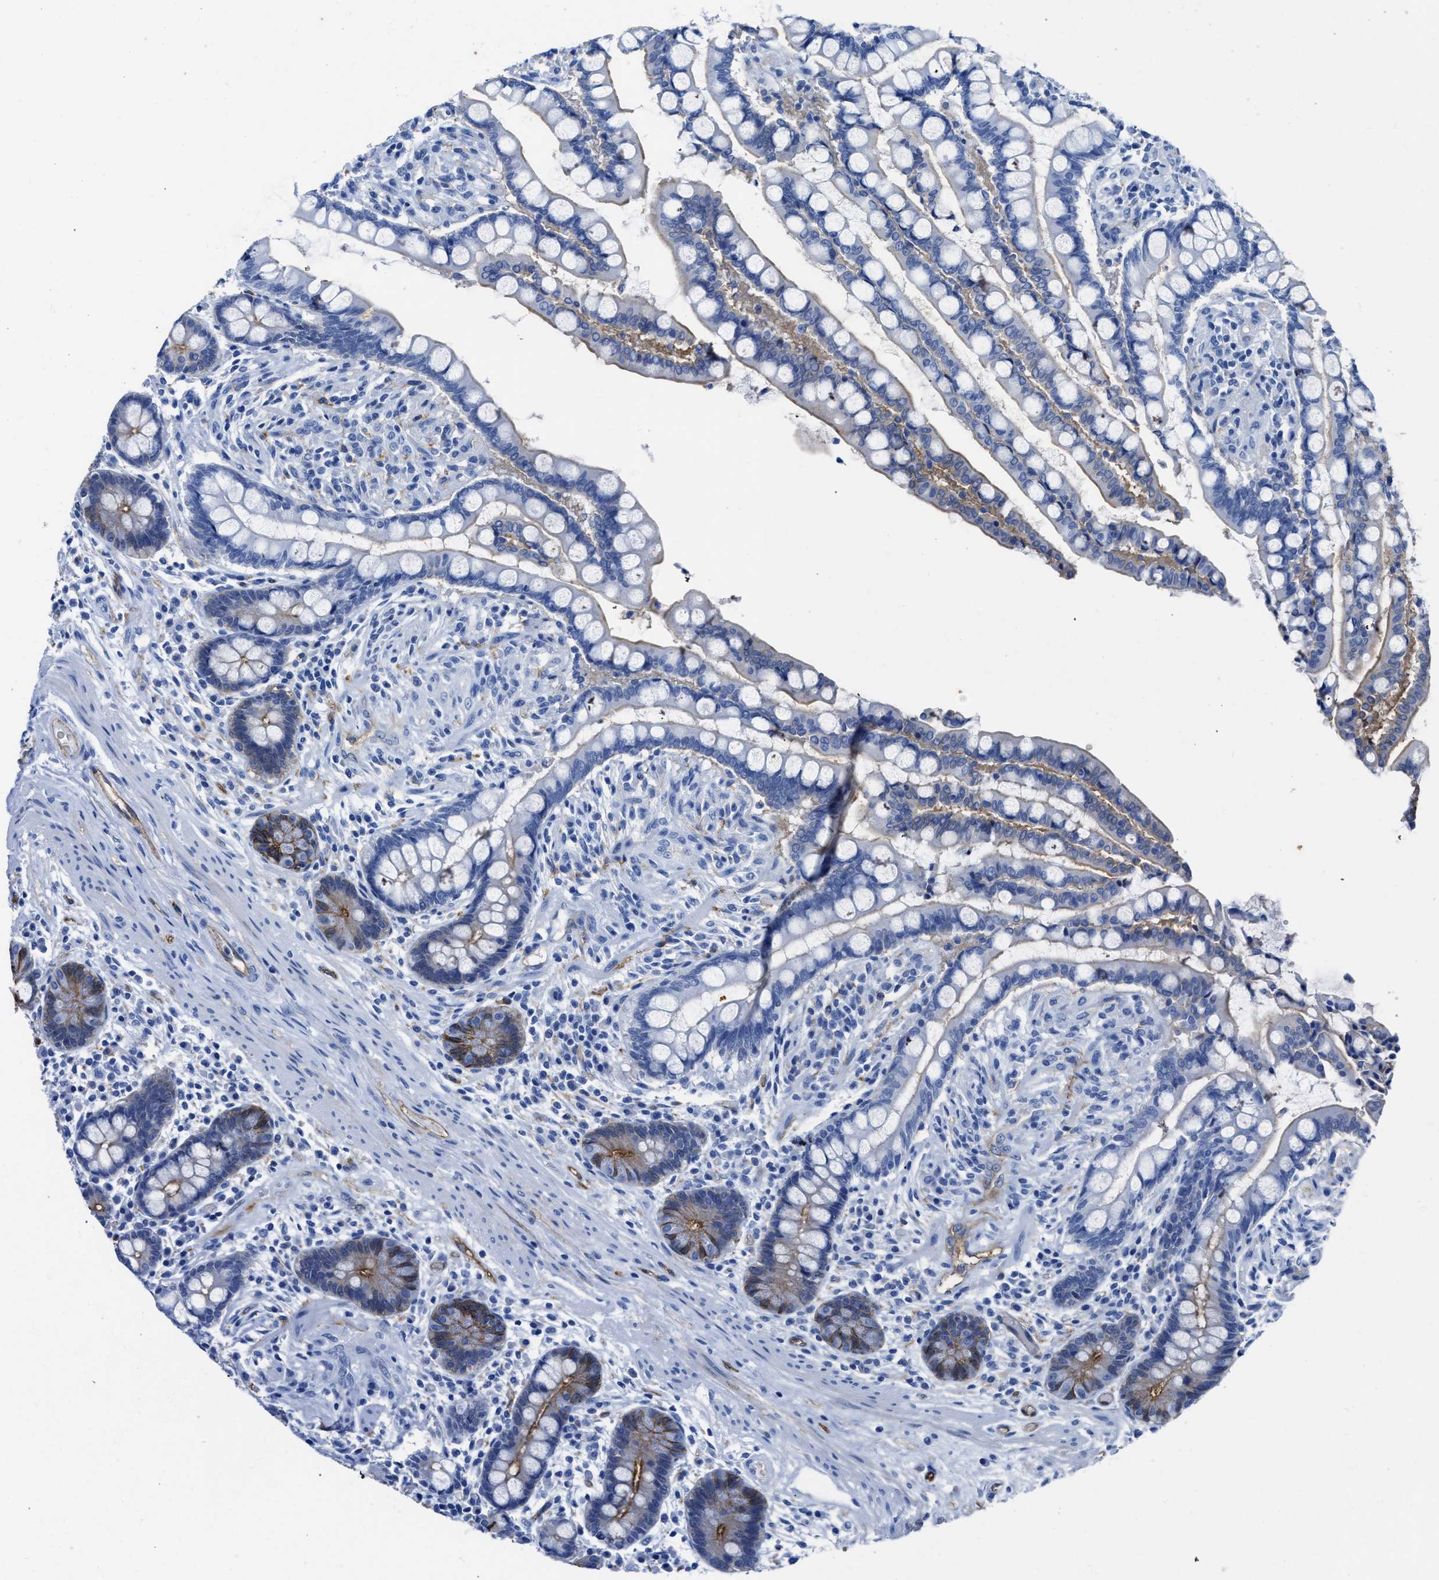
{"staining": {"intensity": "moderate", "quantity": "25%-75%", "location": "cytoplasmic/membranous"}, "tissue": "colon", "cell_type": "Endothelial cells", "image_type": "normal", "snomed": [{"axis": "morphology", "description": "Normal tissue, NOS"}, {"axis": "topography", "description": "Colon"}], "caption": "Immunohistochemical staining of normal colon shows medium levels of moderate cytoplasmic/membranous positivity in about 25%-75% of endothelial cells.", "gene": "AQP1", "patient": {"sex": "male", "age": 73}}